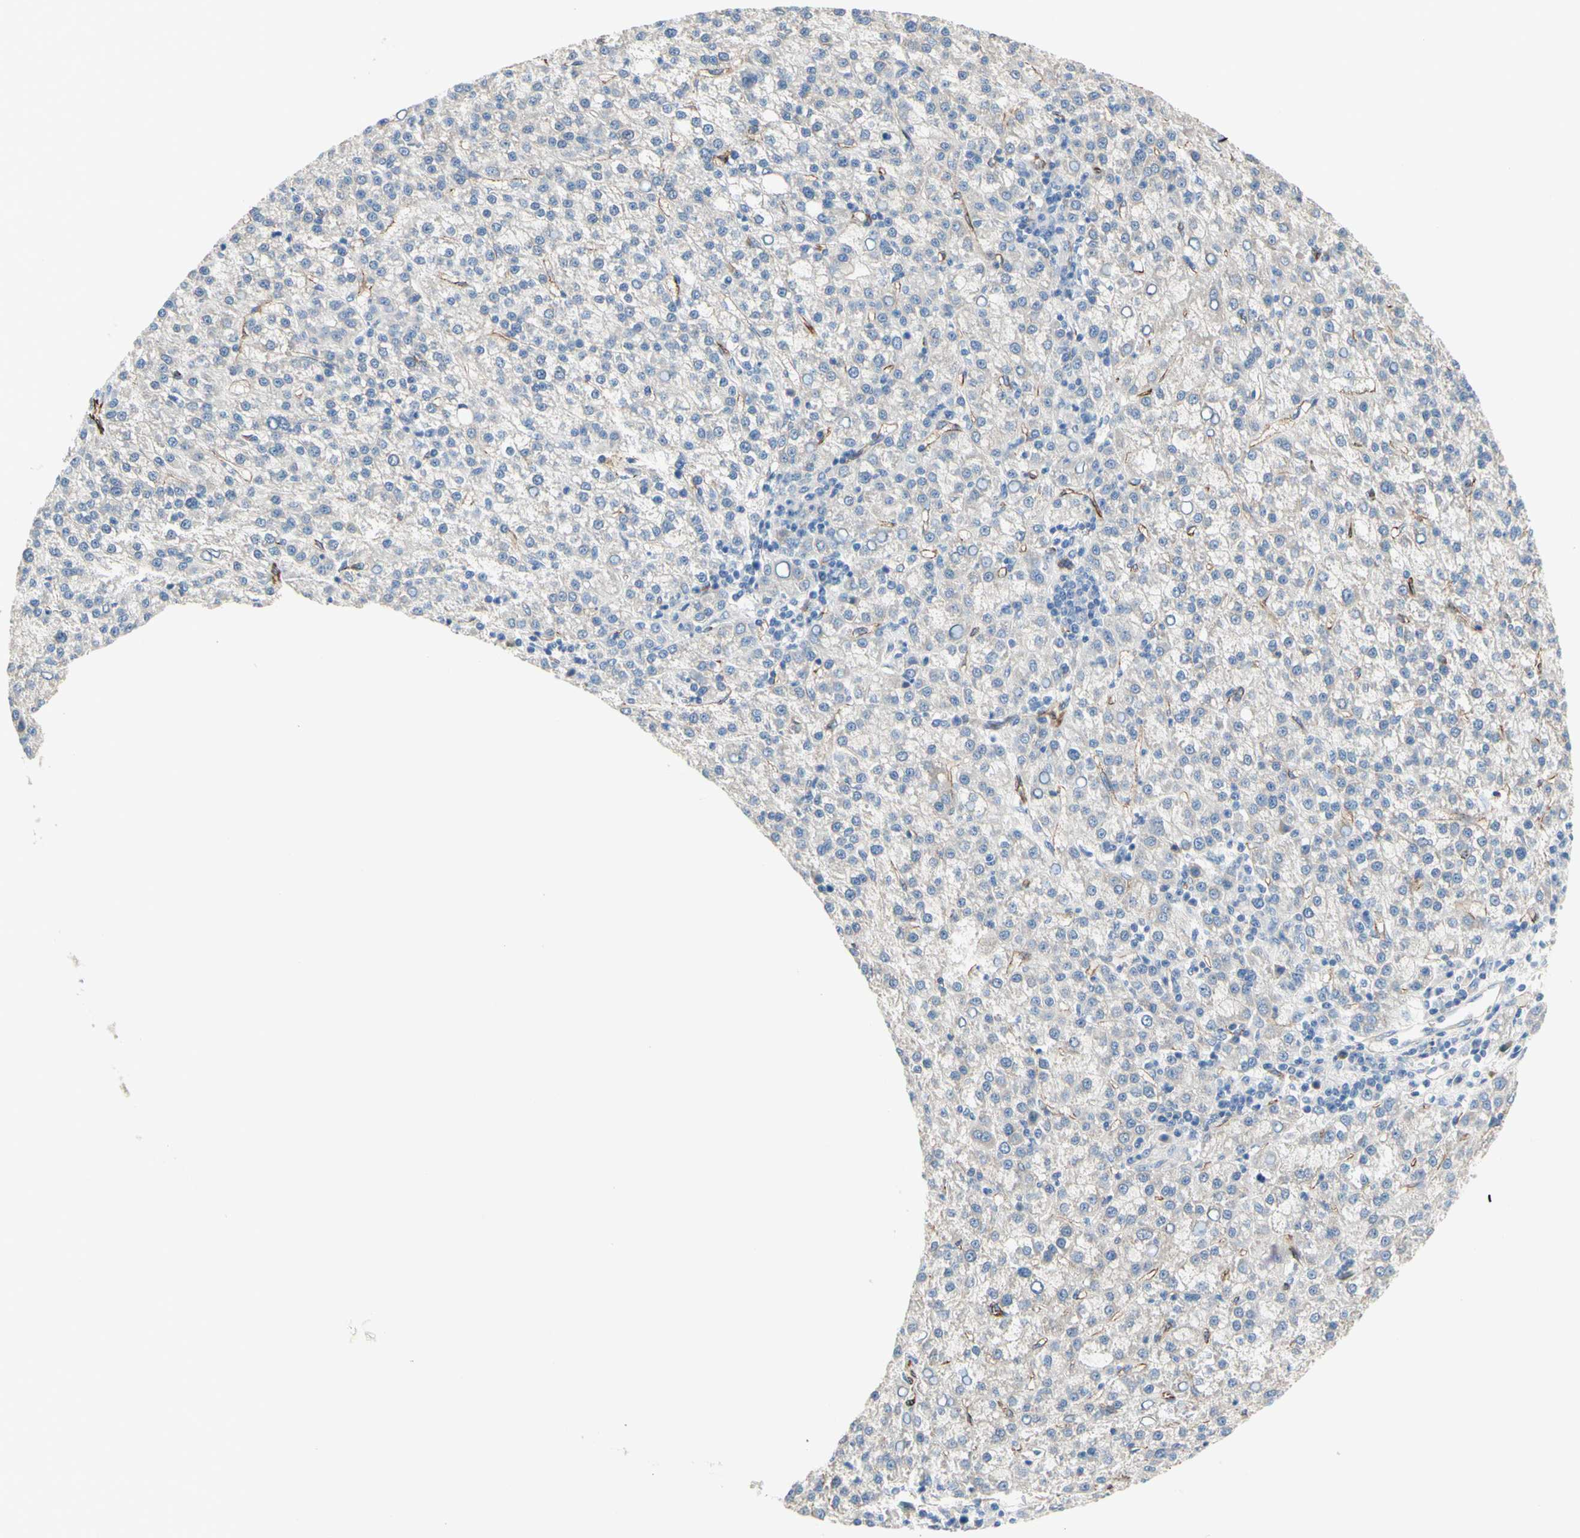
{"staining": {"intensity": "negative", "quantity": "none", "location": "none"}, "tissue": "liver cancer", "cell_type": "Tumor cells", "image_type": "cancer", "snomed": [{"axis": "morphology", "description": "Carcinoma, Hepatocellular, NOS"}, {"axis": "topography", "description": "Liver"}], "caption": "High power microscopy micrograph of an IHC photomicrograph of liver cancer, revealing no significant expression in tumor cells.", "gene": "TRAF2", "patient": {"sex": "female", "age": 58}}